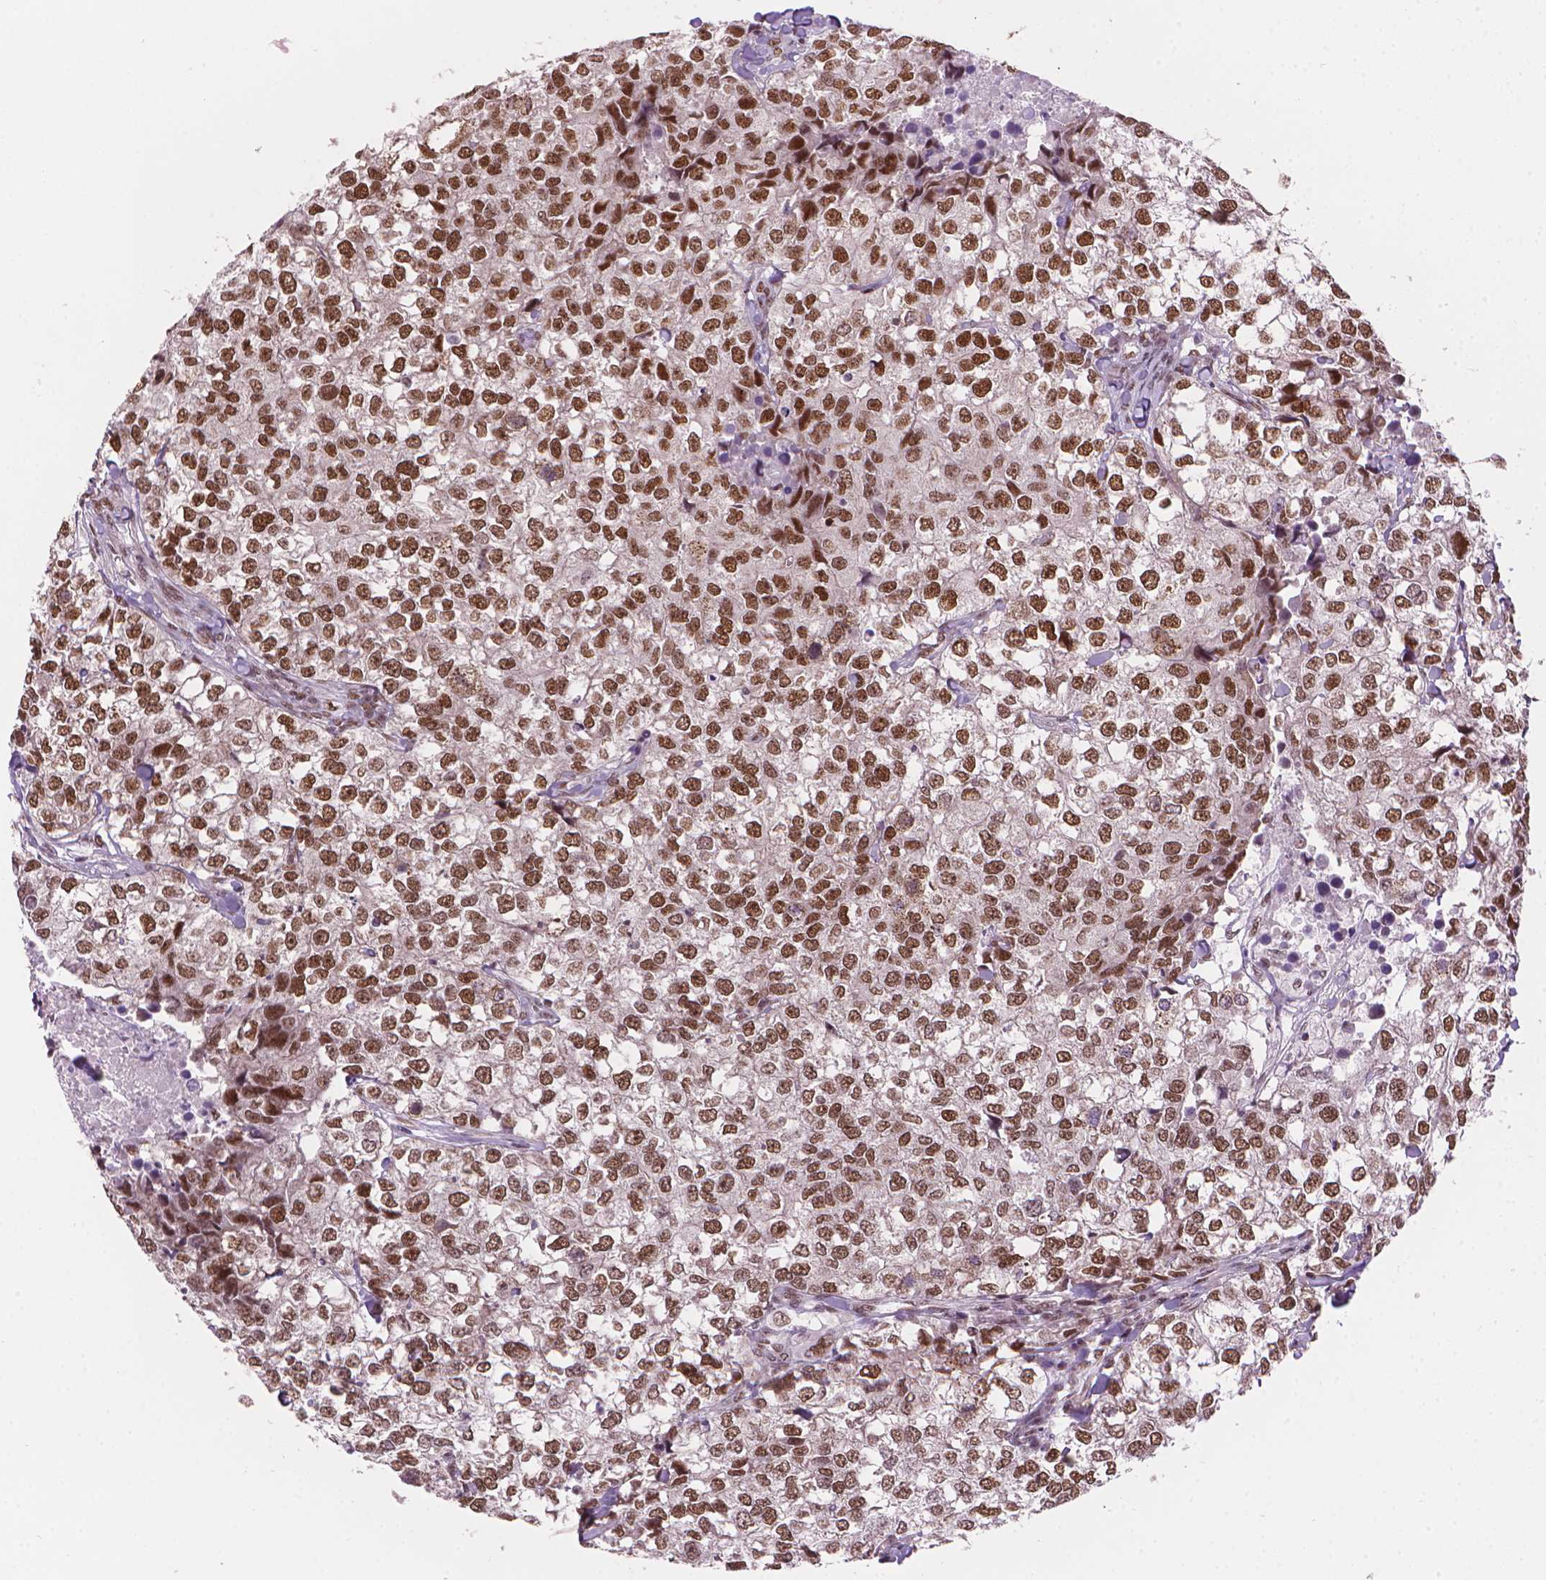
{"staining": {"intensity": "moderate", "quantity": ">75%", "location": "nuclear"}, "tissue": "breast cancer", "cell_type": "Tumor cells", "image_type": "cancer", "snomed": [{"axis": "morphology", "description": "Duct carcinoma"}, {"axis": "topography", "description": "Breast"}], "caption": "Protein expression analysis of breast cancer shows moderate nuclear expression in about >75% of tumor cells.", "gene": "UBN1", "patient": {"sex": "female", "age": 30}}